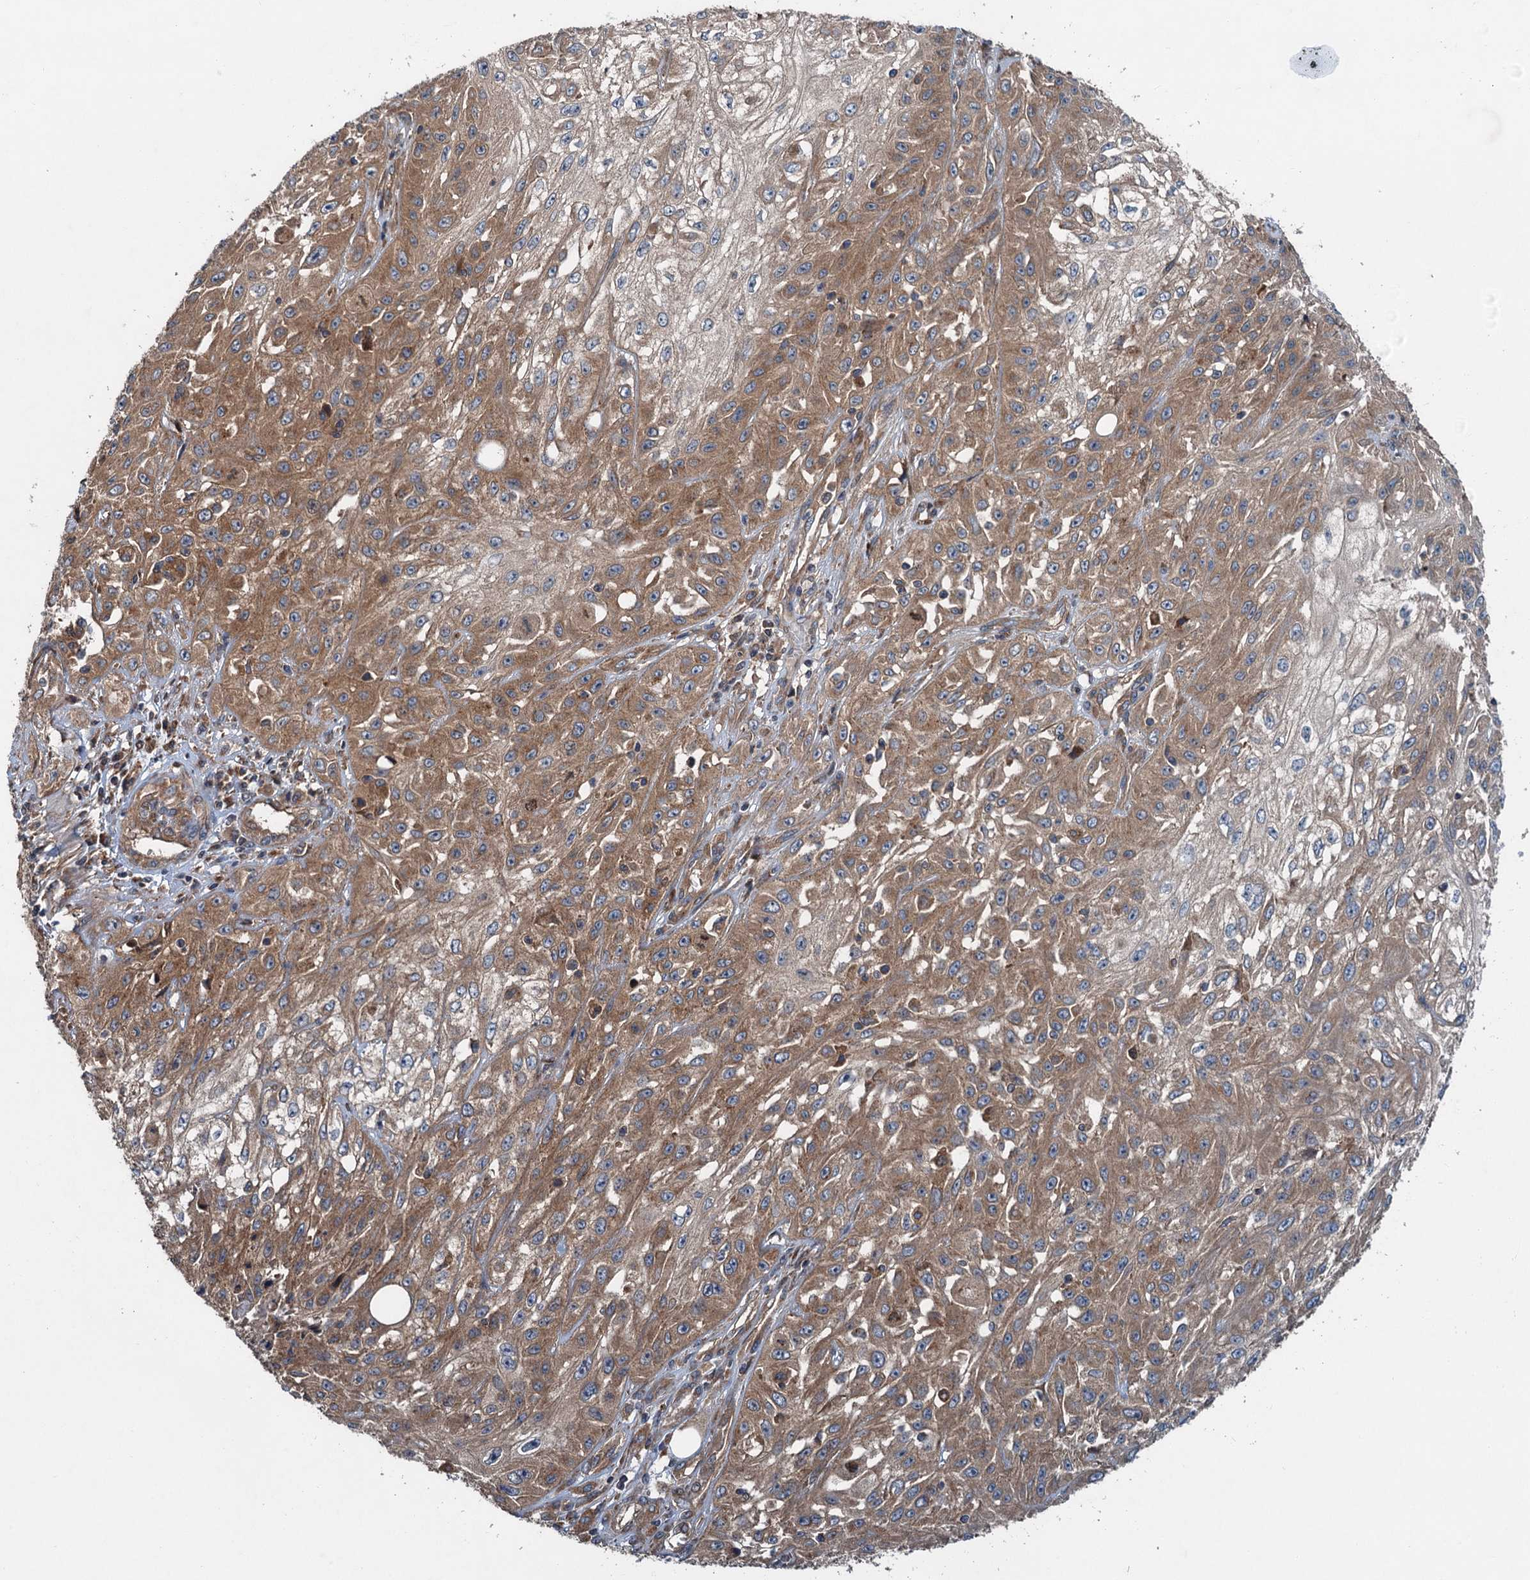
{"staining": {"intensity": "moderate", "quantity": "25%-75%", "location": "cytoplasmic/membranous"}, "tissue": "skin cancer", "cell_type": "Tumor cells", "image_type": "cancer", "snomed": [{"axis": "morphology", "description": "Squamous cell carcinoma, NOS"}, {"axis": "morphology", "description": "Squamous cell carcinoma, metastatic, NOS"}, {"axis": "topography", "description": "Skin"}, {"axis": "topography", "description": "Lymph node"}], "caption": "A brown stain highlights moderate cytoplasmic/membranous expression of a protein in skin cancer tumor cells.", "gene": "COG3", "patient": {"sex": "male", "age": 75}}